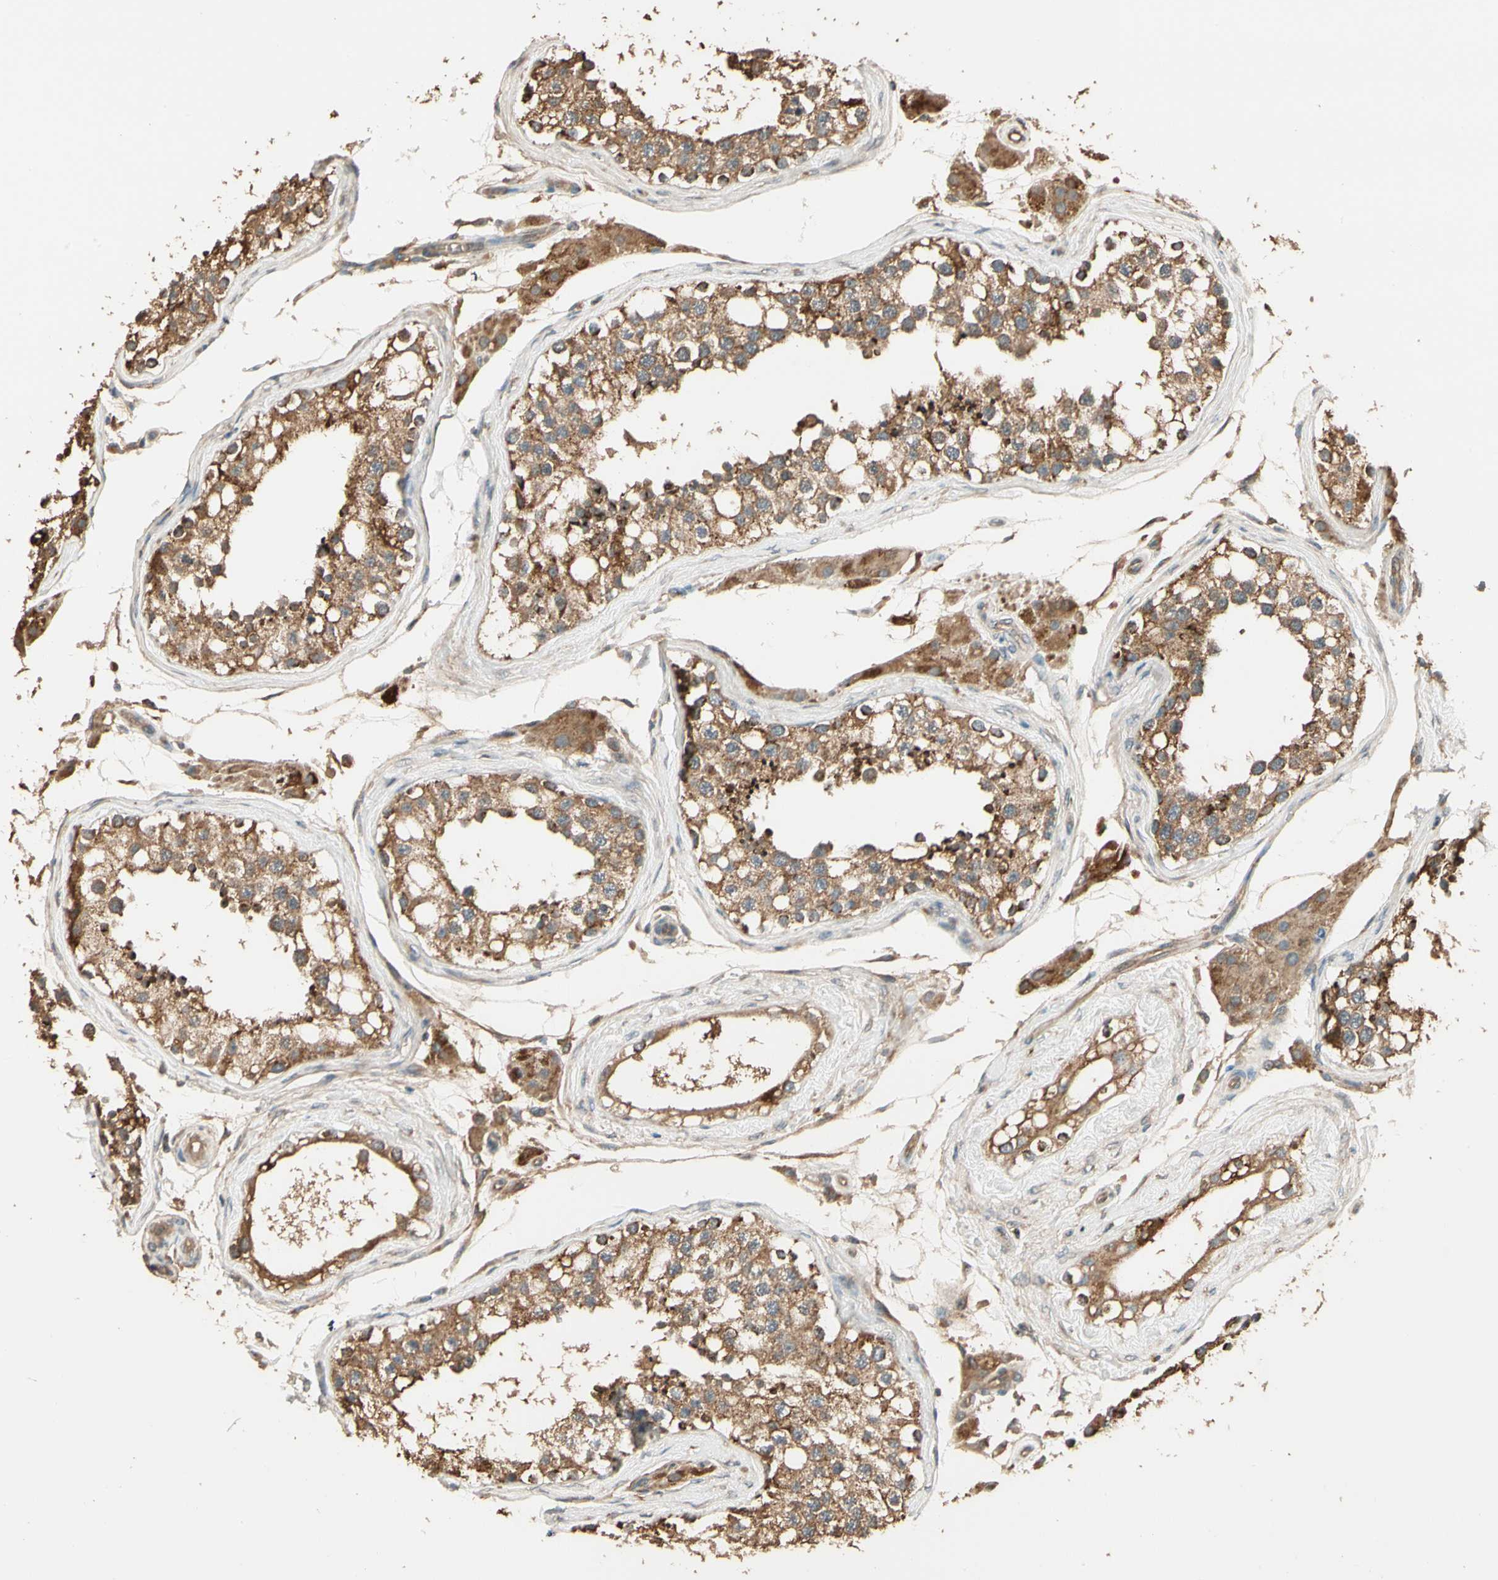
{"staining": {"intensity": "moderate", "quantity": ">75%", "location": "cytoplasmic/membranous"}, "tissue": "testis", "cell_type": "Cells in seminiferous ducts", "image_type": "normal", "snomed": [{"axis": "morphology", "description": "Normal tissue, NOS"}, {"axis": "topography", "description": "Testis"}], "caption": "Moderate cytoplasmic/membranous staining for a protein is seen in about >75% of cells in seminiferous ducts of unremarkable testis using immunohistochemistry (IHC).", "gene": "TNFRSF21", "patient": {"sex": "male", "age": 68}}